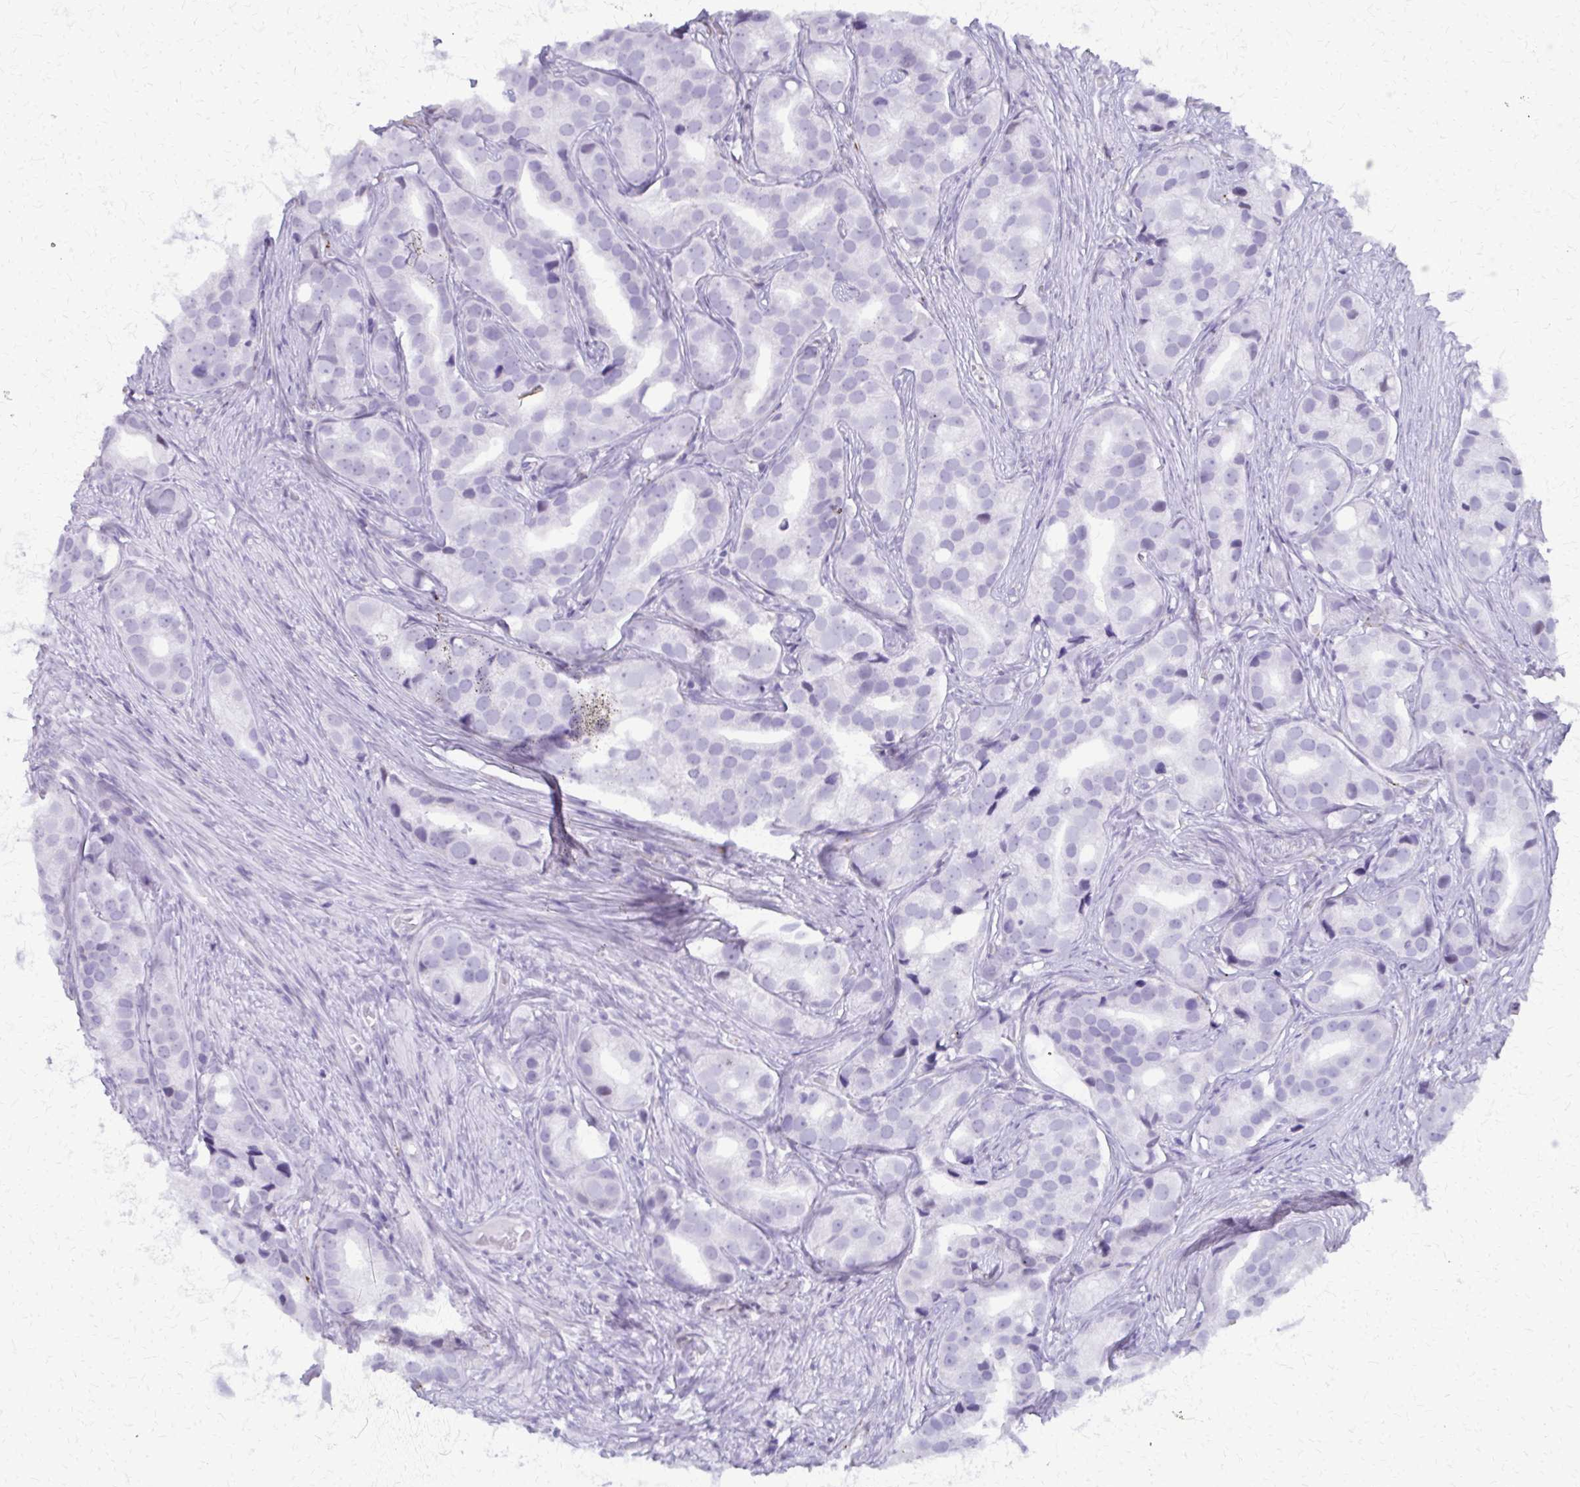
{"staining": {"intensity": "negative", "quantity": "none", "location": "none"}, "tissue": "prostate cancer", "cell_type": "Tumor cells", "image_type": "cancer", "snomed": [{"axis": "morphology", "description": "Adenocarcinoma, High grade"}, {"axis": "topography", "description": "Prostate"}], "caption": "Prostate cancer (adenocarcinoma (high-grade)) was stained to show a protein in brown. There is no significant expression in tumor cells.", "gene": "FAM162B", "patient": {"sex": "male", "age": 75}}